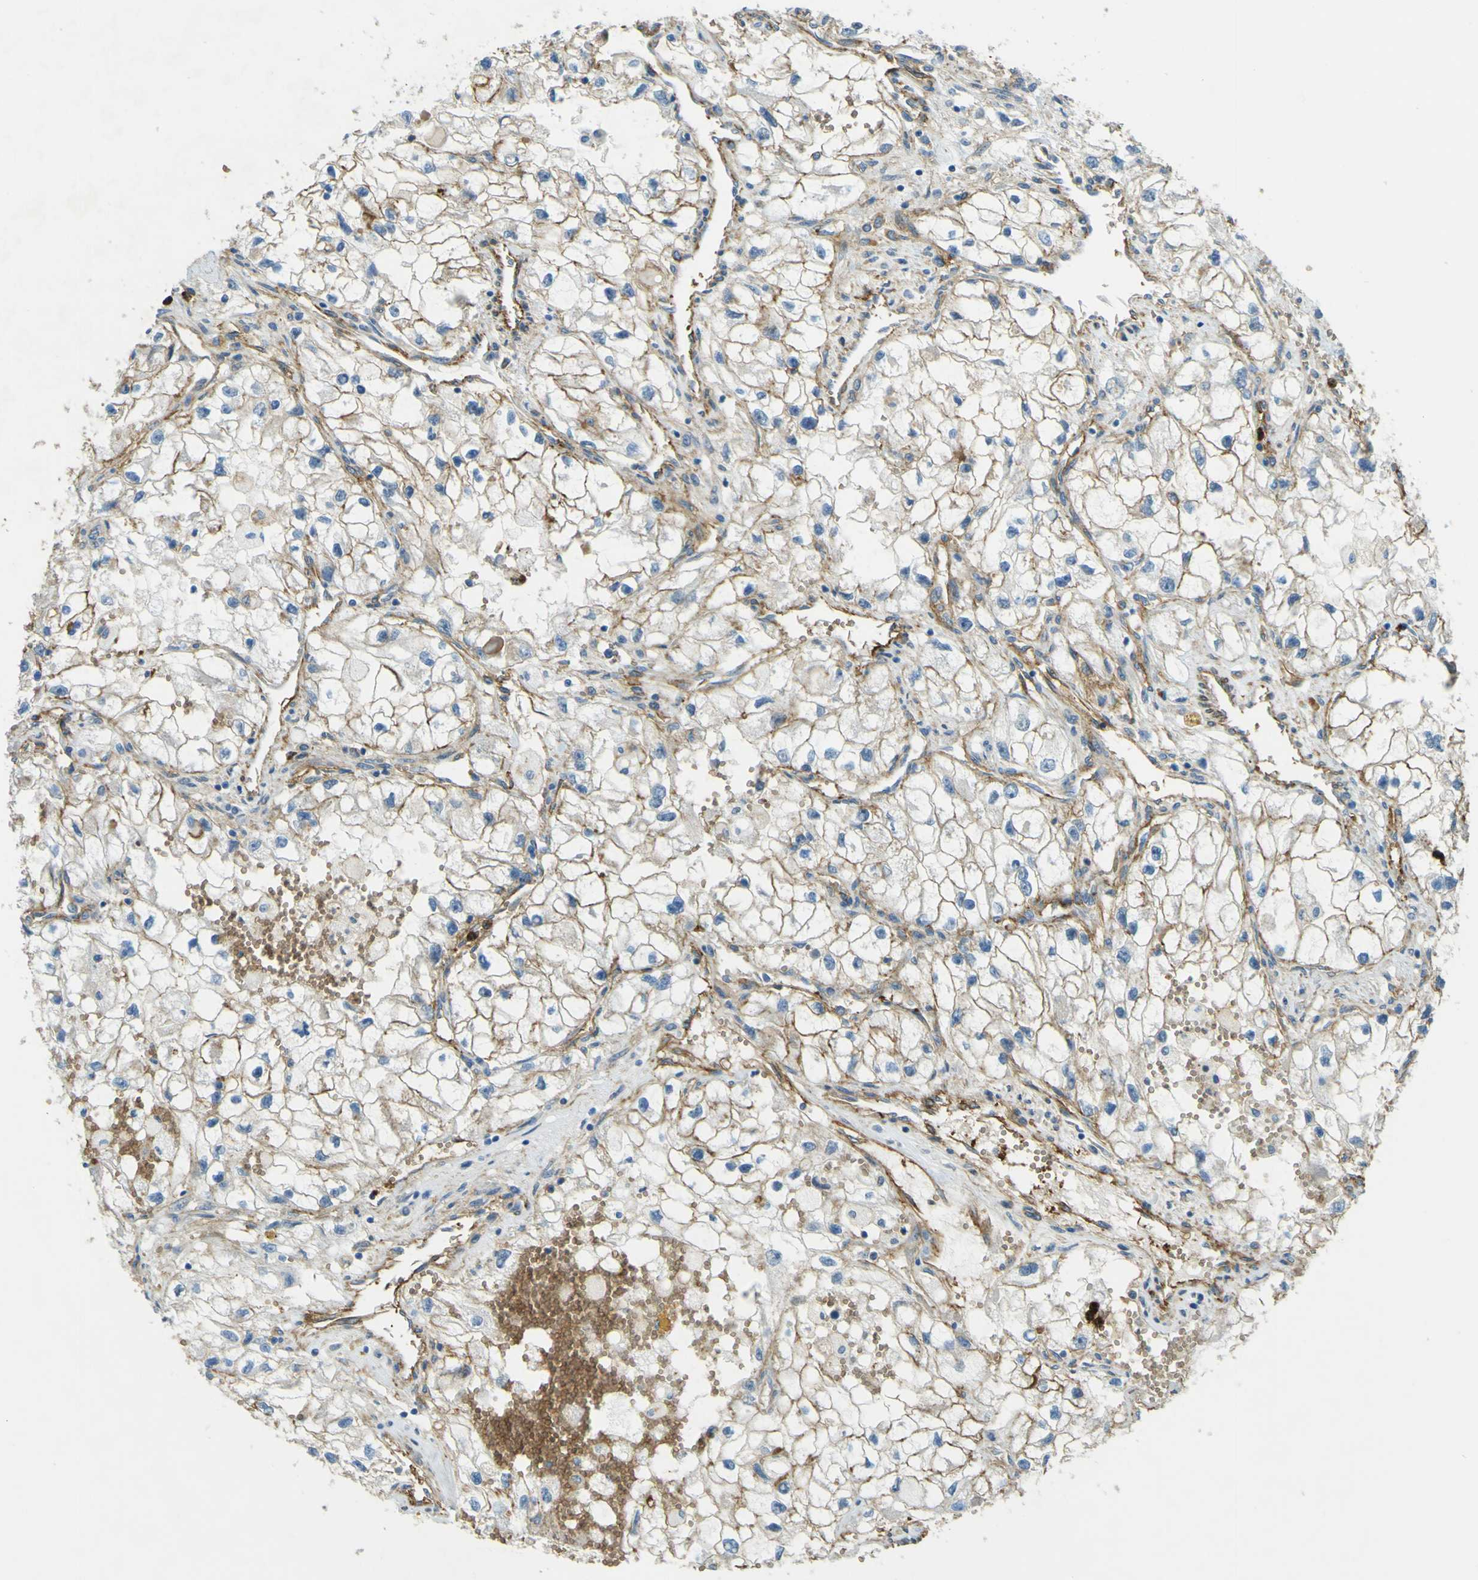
{"staining": {"intensity": "moderate", "quantity": "25%-75%", "location": "cytoplasmic/membranous"}, "tissue": "renal cancer", "cell_type": "Tumor cells", "image_type": "cancer", "snomed": [{"axis": "morphology", "description": "Adenocarcinoma, NOS"}, {"axis": "topography", "description": "Kidney"}], "caption": "Renal cancer stained for a protein (brown) displays moderate cytoplasmic/membranous positive positivity in approximately 25%-75% of tumor cells.", "gene": "PLXDC1", "patient": {"sex": "female", "age": 70}}